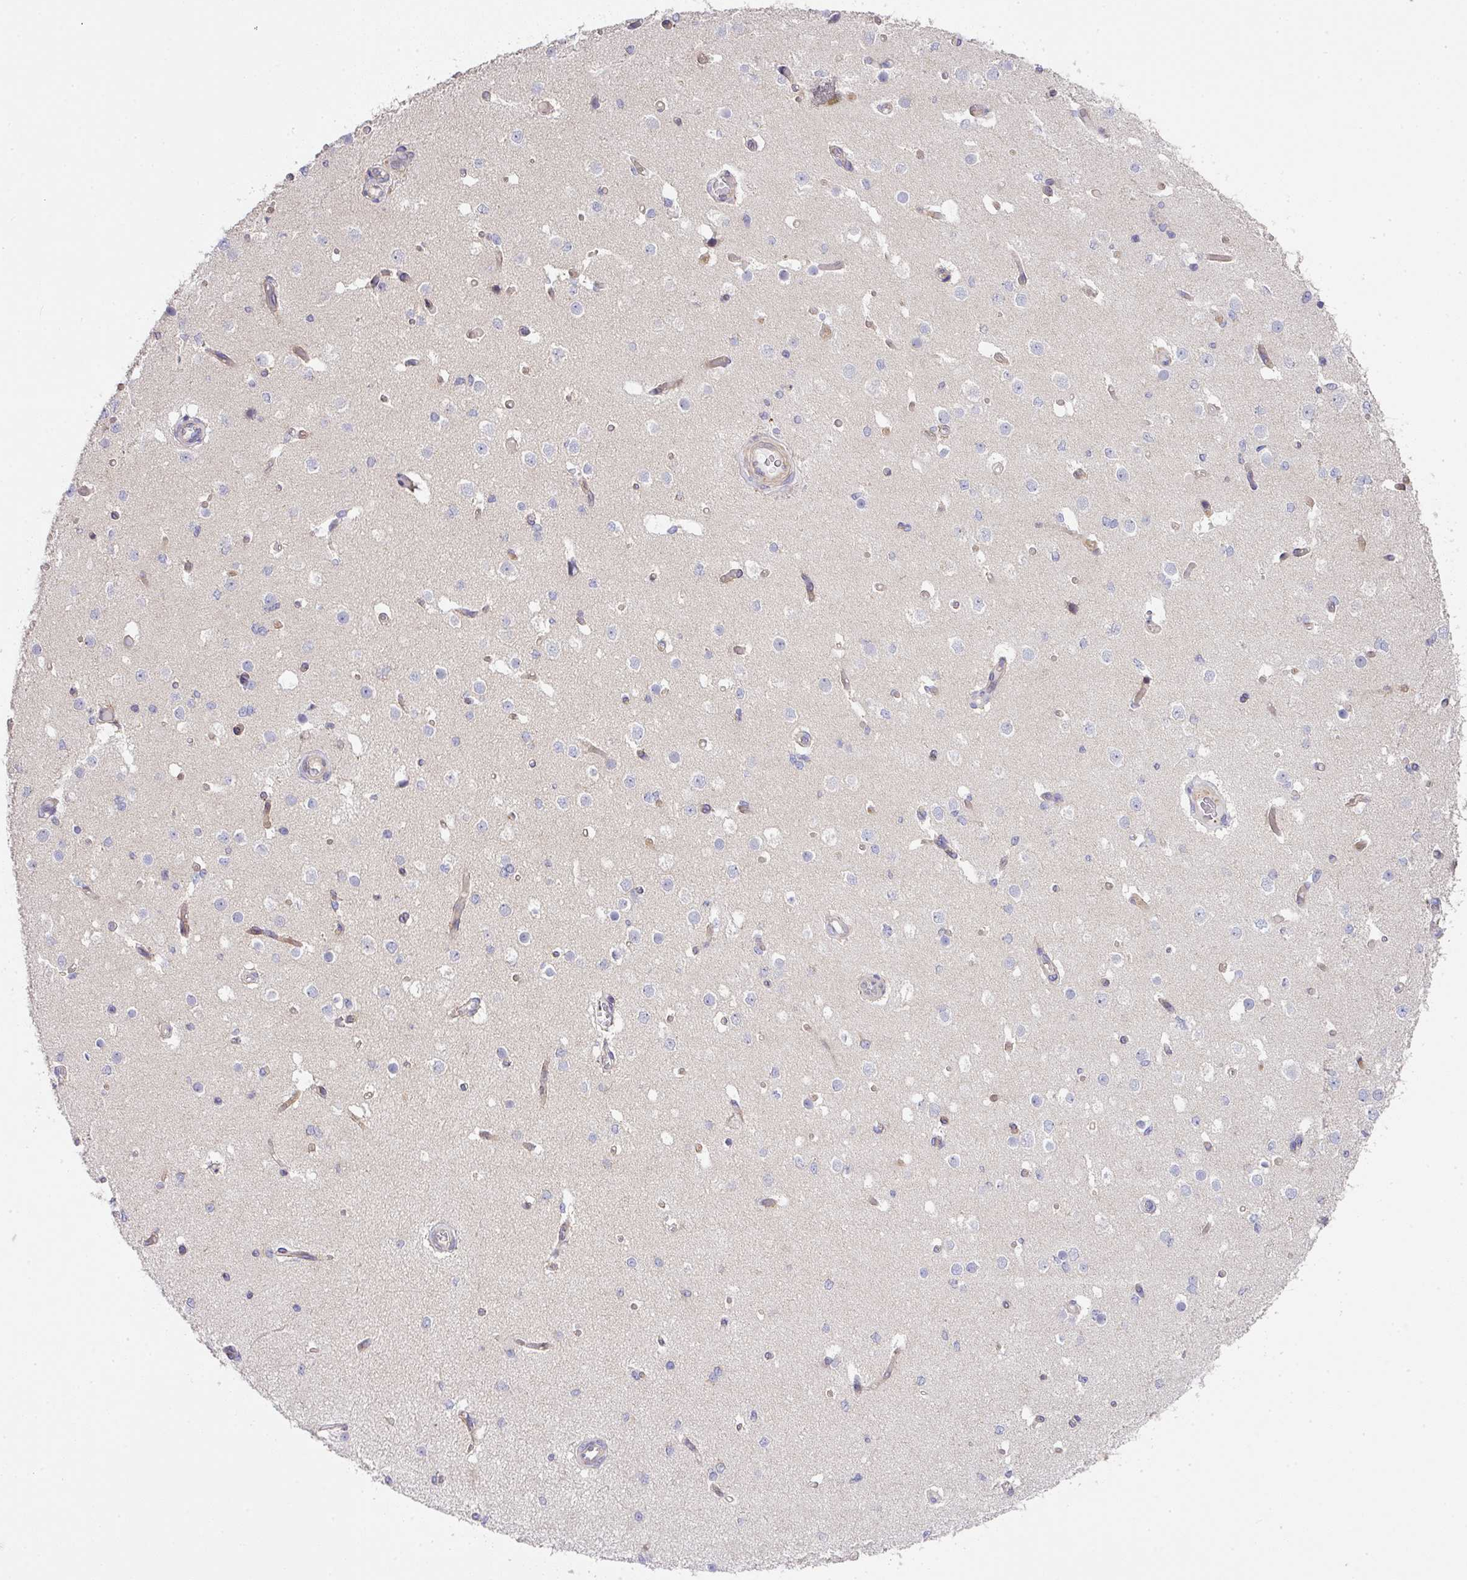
{"staining": {"intensity": "weak", "quantity": ">75%", "location": "cytoplasmic/membranous"}, "tissue": "cerebral cortex", "cell_type": "Endothelial cells", "image_type": "normal", "snomed": [{"axis": "morphology", "description": "Normal tissue, NOS"}, {"axis": "morphology", "description": "Inflammation, NOS"}, {"axis": "topography", "description": "Cerebral cortex"}], "caption": "Immunohistochemistry (DAB (3,3'-diaminobenzidine)) staining of unremarkable human cerebral cortex exhibits weak cytoplasmic/membranous protein staining in approximately >75% of endothelial cells.", "gene": "STK35", "patient": {"sex": "male", "age": 6}}